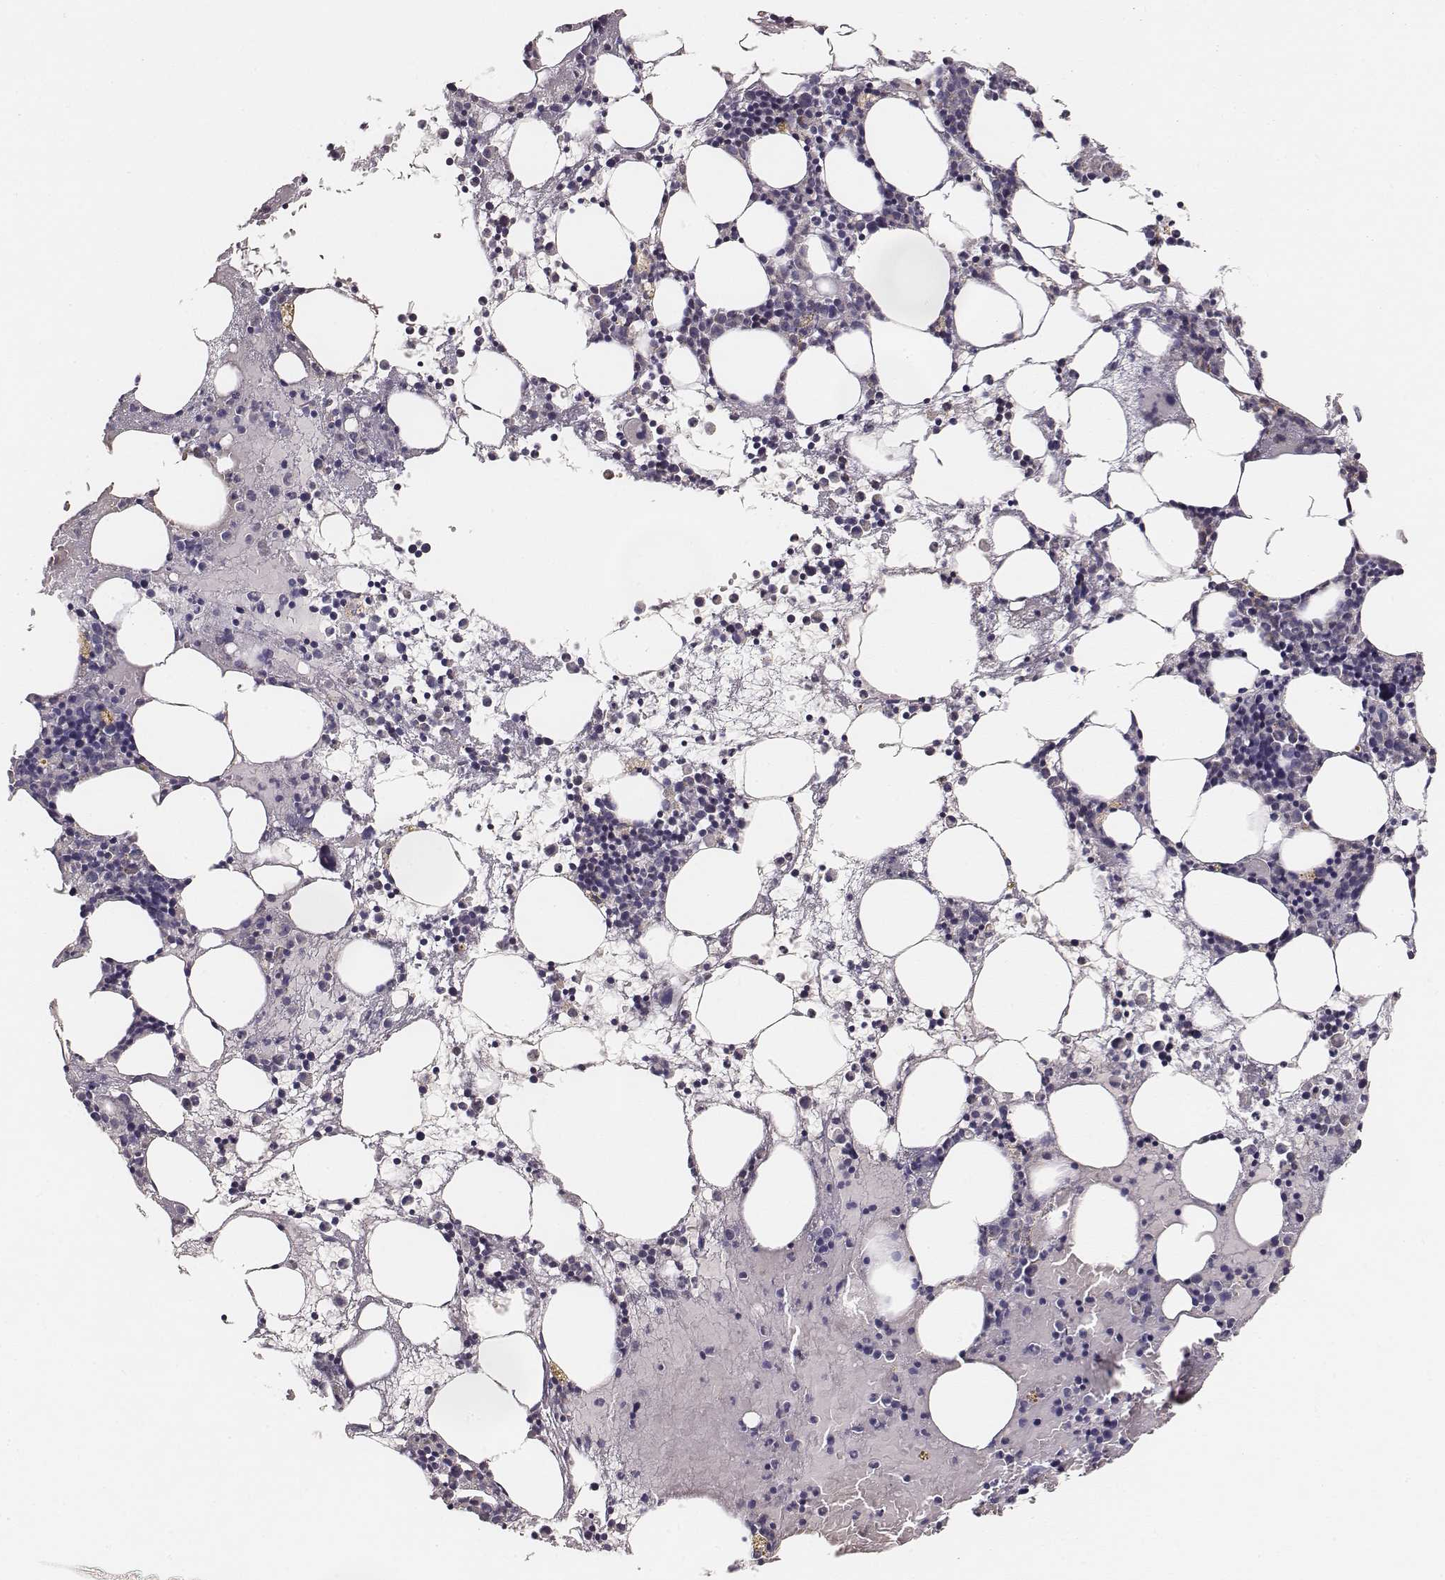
{"staining": {"intensity": "negative", "quantity": "none", "location": "none"}, "tissue": "bone marrow", "cell_type": "Hematopoietic cells", "image_type": "normal", "snomed": [{"axis": "morphology", "description": "Normal tissue, NOS"}, {"axis": "topography", "description": "Bone marrow"}], "caption": "IHC photomicrograph of normal bone marrow stained for a protein (brown), which shows no positivity in hematopoietic cells.", "gene": "ABCD3", "patient": {"sex": "male", "age": 54}}